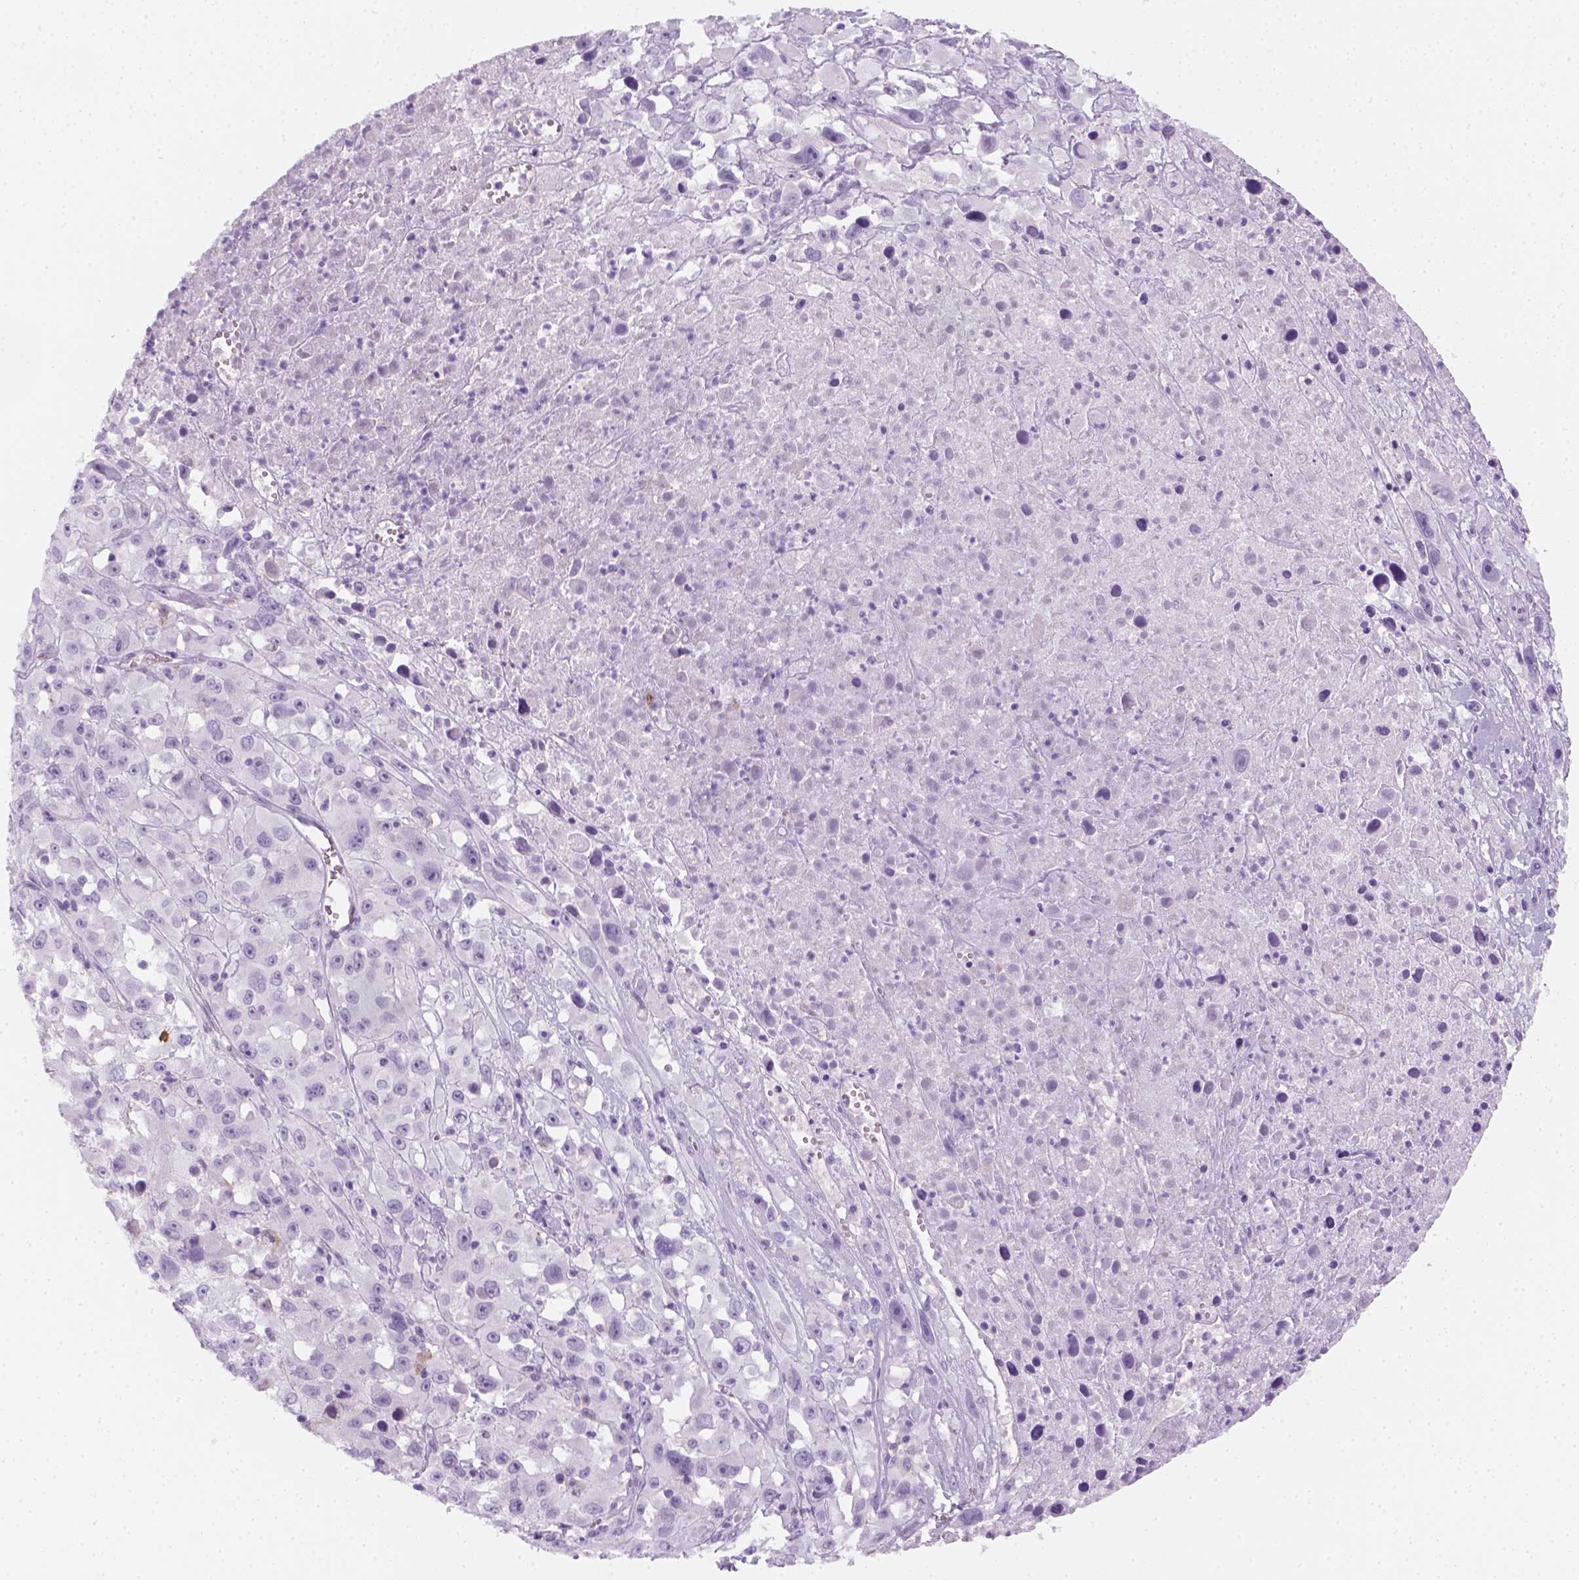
{"staining": {"intensity": "negative", "quantity": "none", "location": "none"}, "tissue": "melanoma", "cell_type": "Tumor cells", "image_type": "cancer", "snomed": [{"axis": "morphology", "description": "Malignant melanoma, Metastatic site"}, {"axis": "topography", "description": "Soft tissue"}], "caption": "A high-resolution micrograph shows immunohistochemistry (IHC) staining of malignant melanoma (metastatic site), which reveals no significant expression in tumor cells. The staining is performed using DAB (3,3'-diaminobenzidine) brown chromogen with nuclei counter-stained in using hematoxylin.", "gene": "AQP3", "patient": {"sex": "male", "age": 50}}